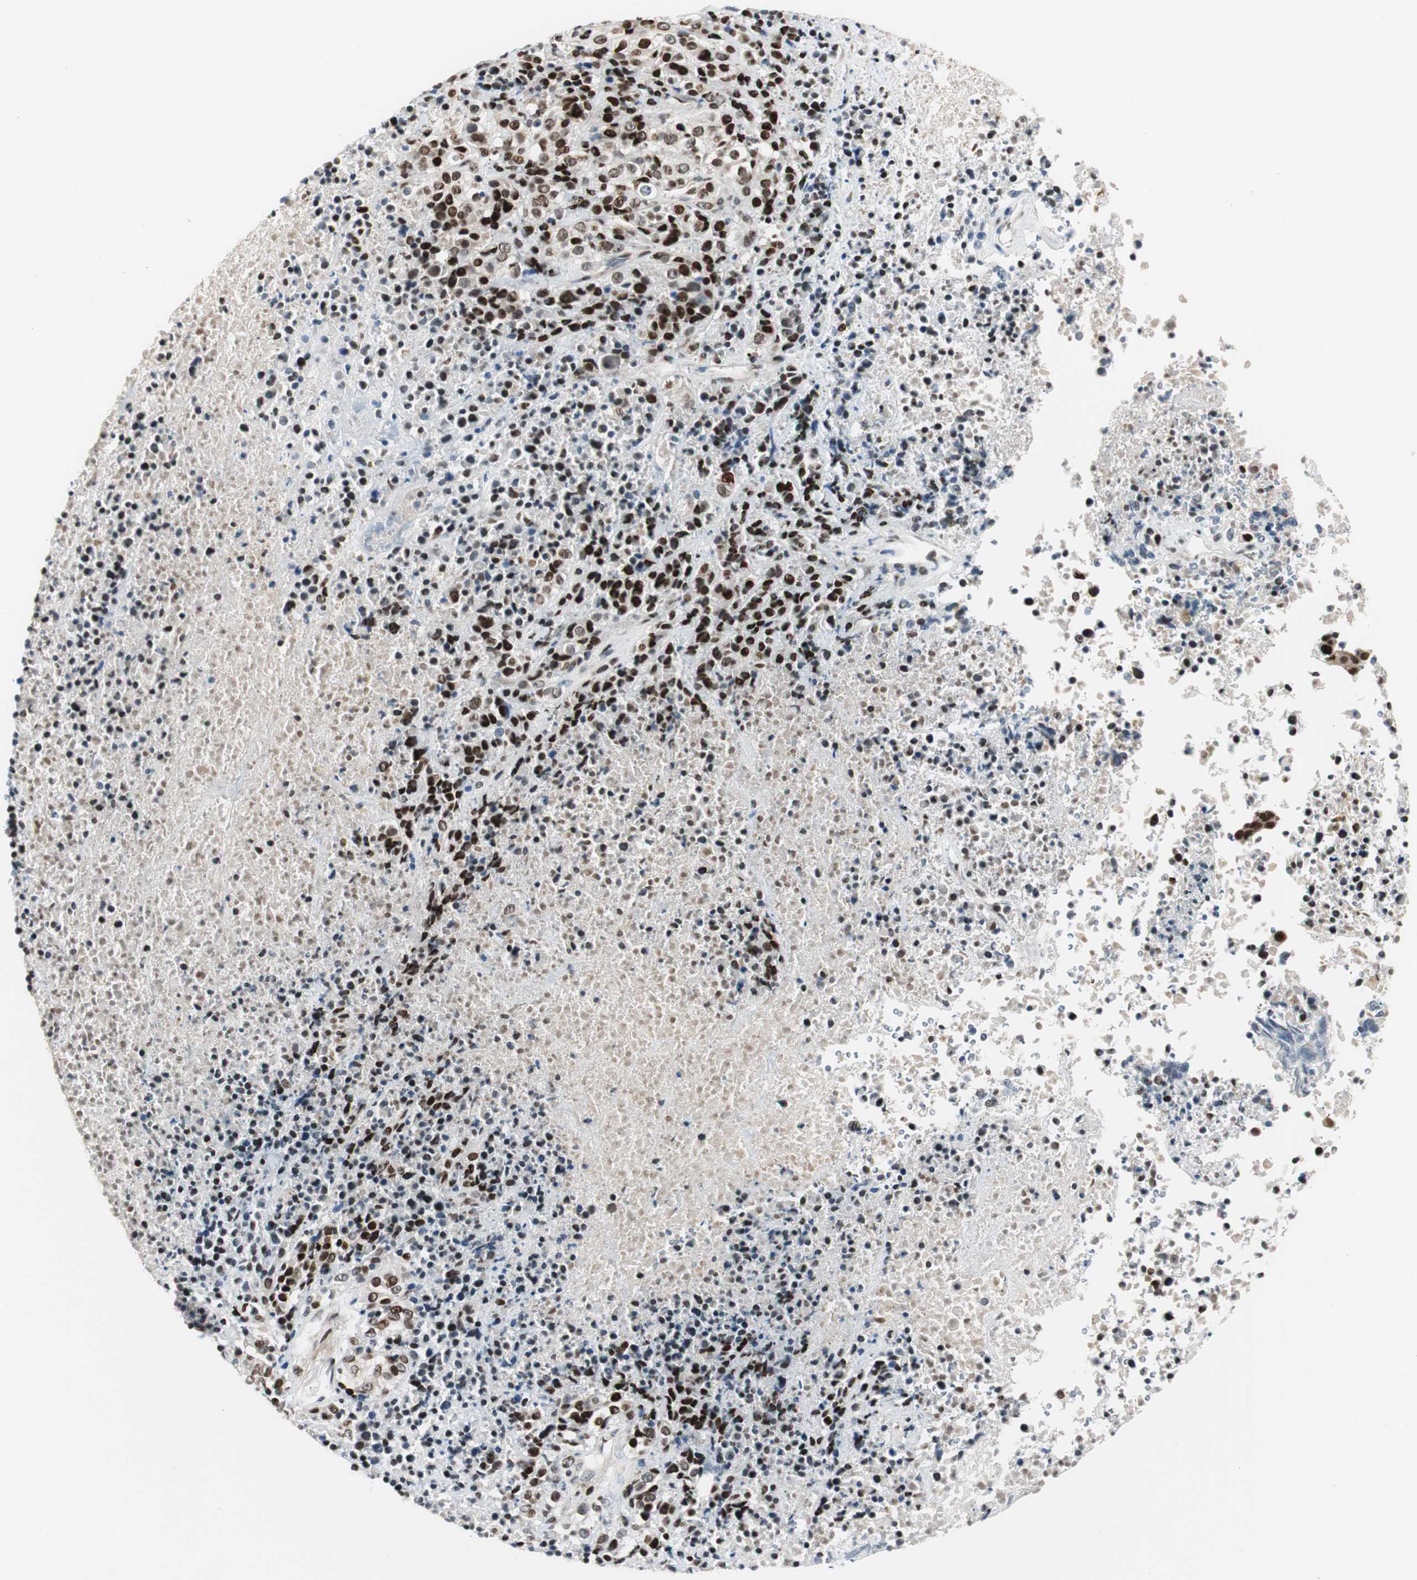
{"staining": {"intensity": "strong", "quantity": ">75%", "location": "nuclear"}, "tissue": "melanoma", "cell_type": "Tumor cells", "image_type": "cancer", "snomed": [{"axis": "morphology", "description": "Malignant melanoma, Metastatic site"}, {"axis": "topography", "description": "Cerebral cortex"}], "caption": "Melanoma stained with DAB (3,3'-diaminobenzidine) immunohistochemistry (IHC) demonstrates high levels of strong nuclear staining in approximately >75% of tumor cells.", "gene": "RAD1", "patient": {"sex": "female", "age": 52}}